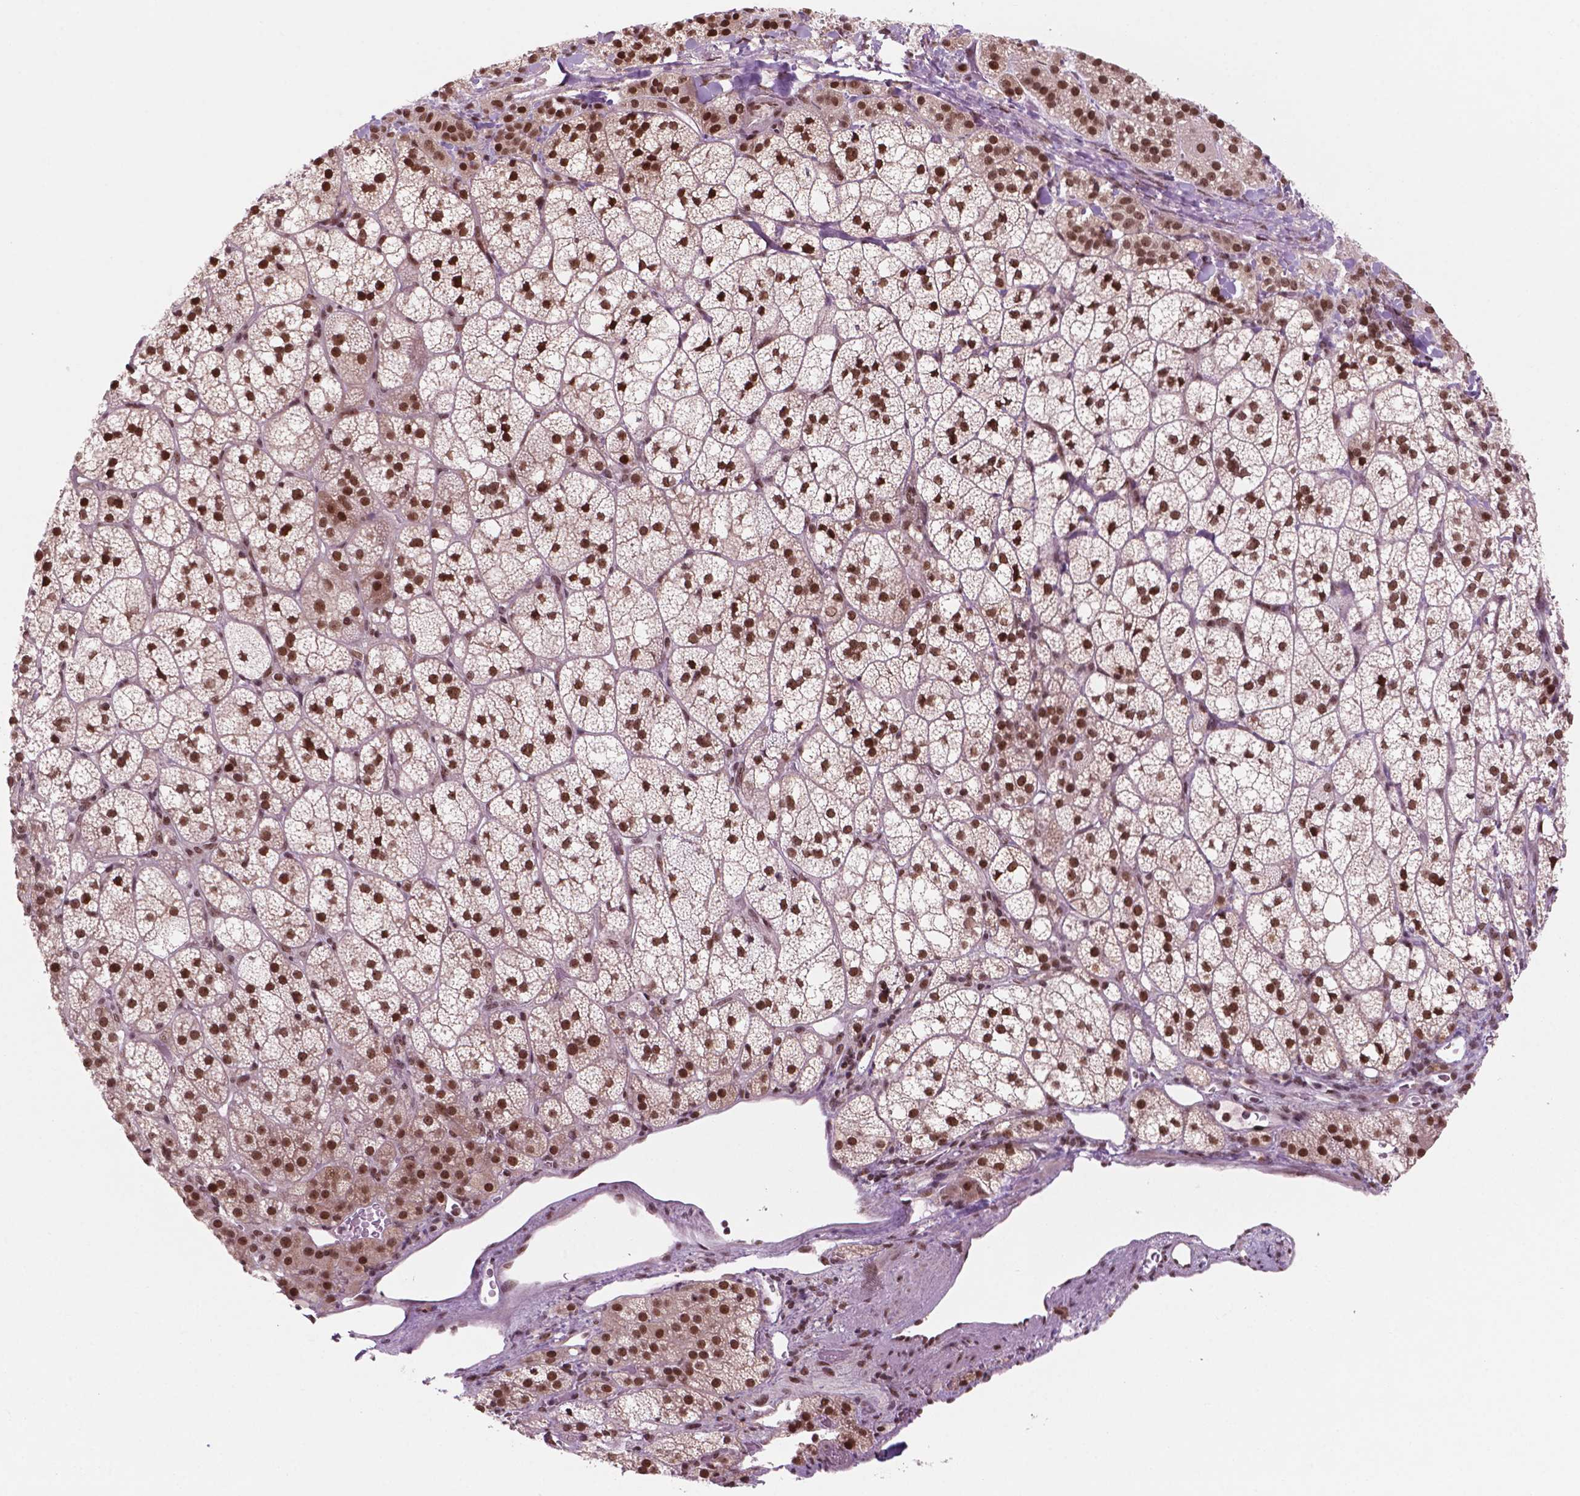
{"staining": {"intensity": "moderate", "quantity": ">75%", "location": "nuclear"}, "tissue": "adrenal gland", "cell_type": "Glandular cells", "image_type": "normal", "snomed": [{"axis": "morphology", "description": "Normal tissue, NOS"}, {"axis": "topography", "description": "Adrenal gland"}], "caption": "Immunohistochemistry (IHC) staining of benign adrenal gland, which shows medium levels of moderate nuclear expression in about >75% of glandular cells indicating moderate nuclear protein positivity. The staining was performed using DAB (brown) for protein detection and nuclei were counterstained in hematoxylin (blue).", "gene": "POLR2E", "patient": {"sex": "female", "age": 60}}